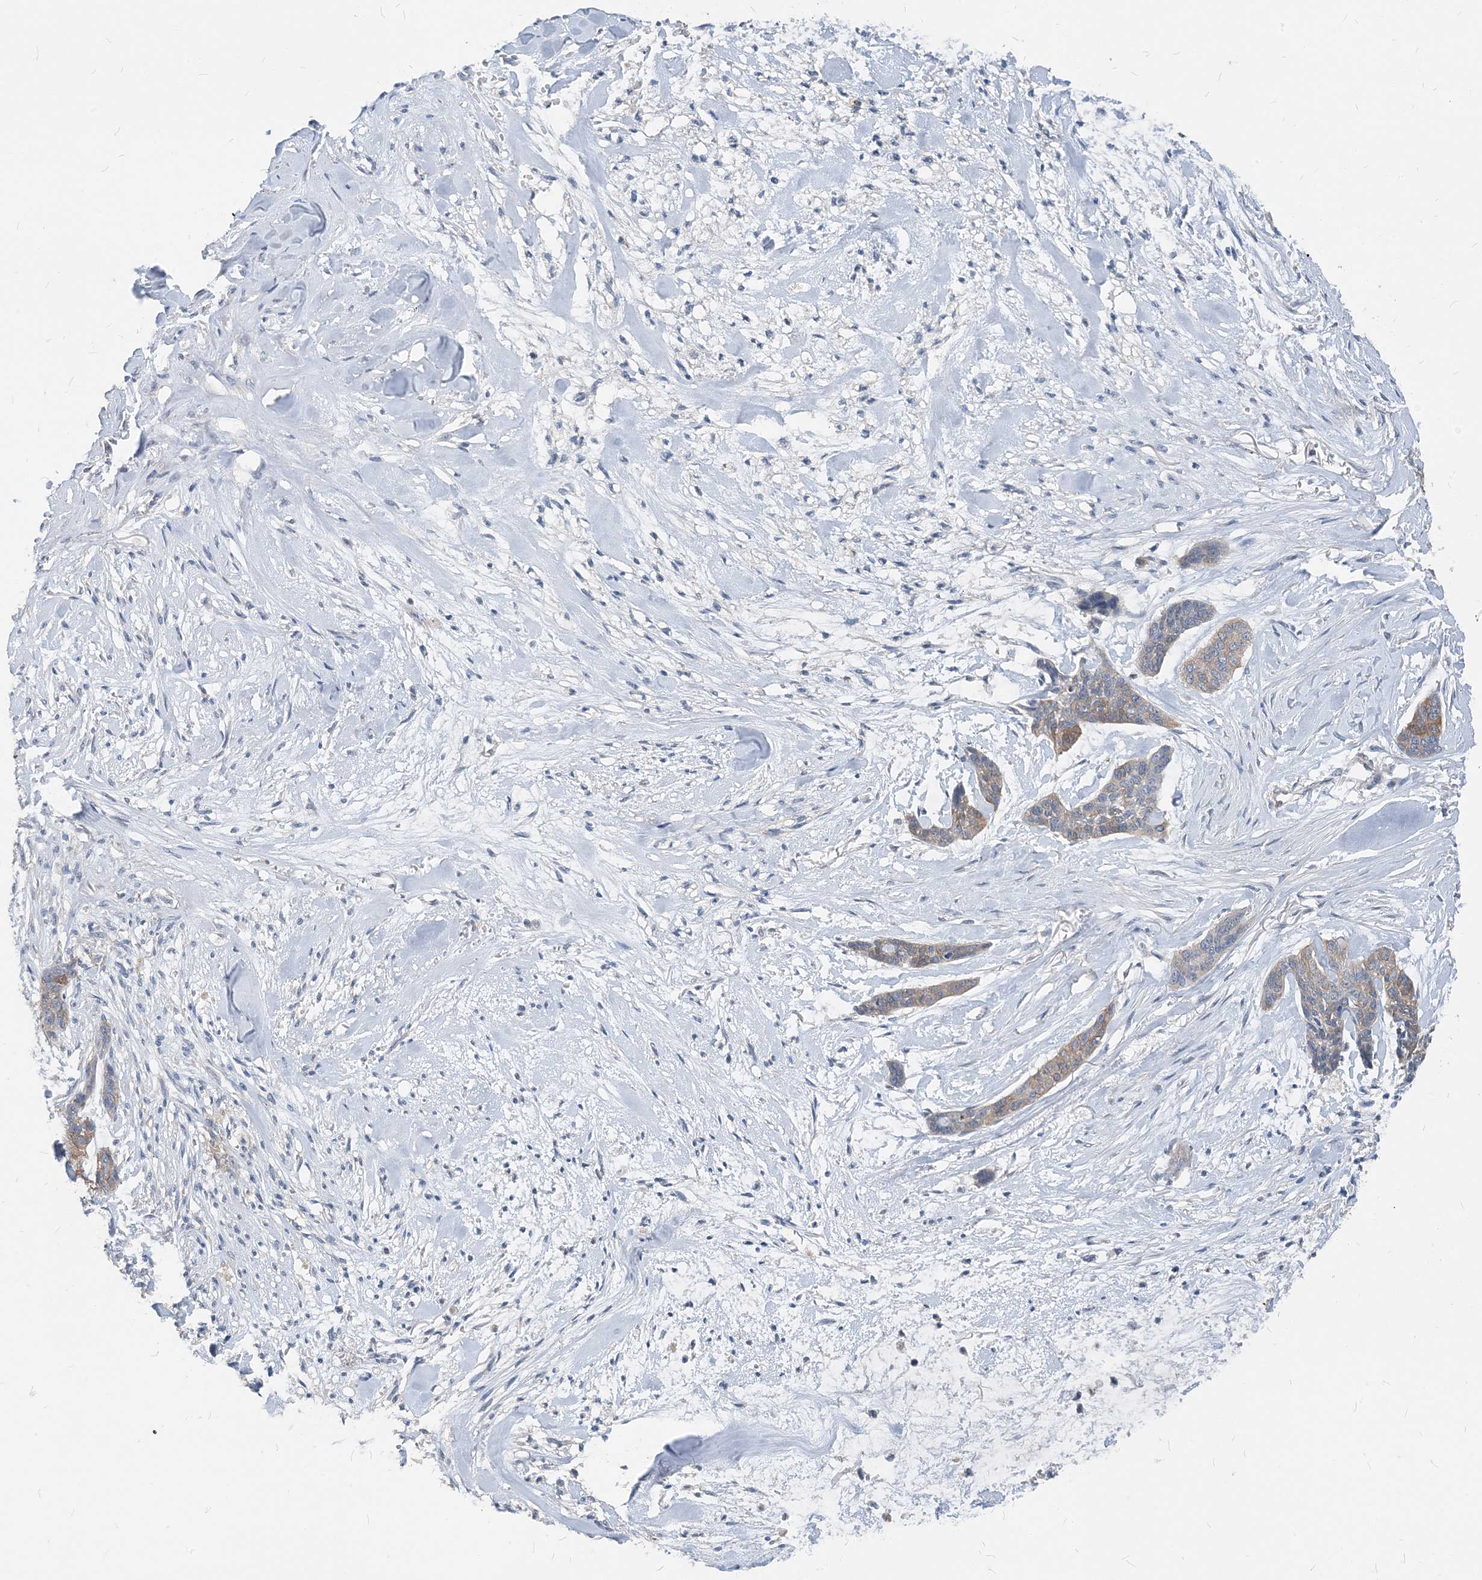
{"staining": {"intensity": "weak", "quantity": "25%-75%", "location": "cytoplasmic/membranous"}, "tissue": "skin cancer", "cell_type": "Tumor cells", "image_type": "cancer", "snomed": [{"axis": "morphology", "description": "Basal cell carcinoma"}, {"axis": "topography", "description": "Skin"}], "caption": "Human skin cancer stained with a brown dye displays weak cytoplasmic/membranous positive staining in about 25%-75% of tumor cells.", "gene": "NCOA7", "patient": {"sex": "female", "age": 64}}